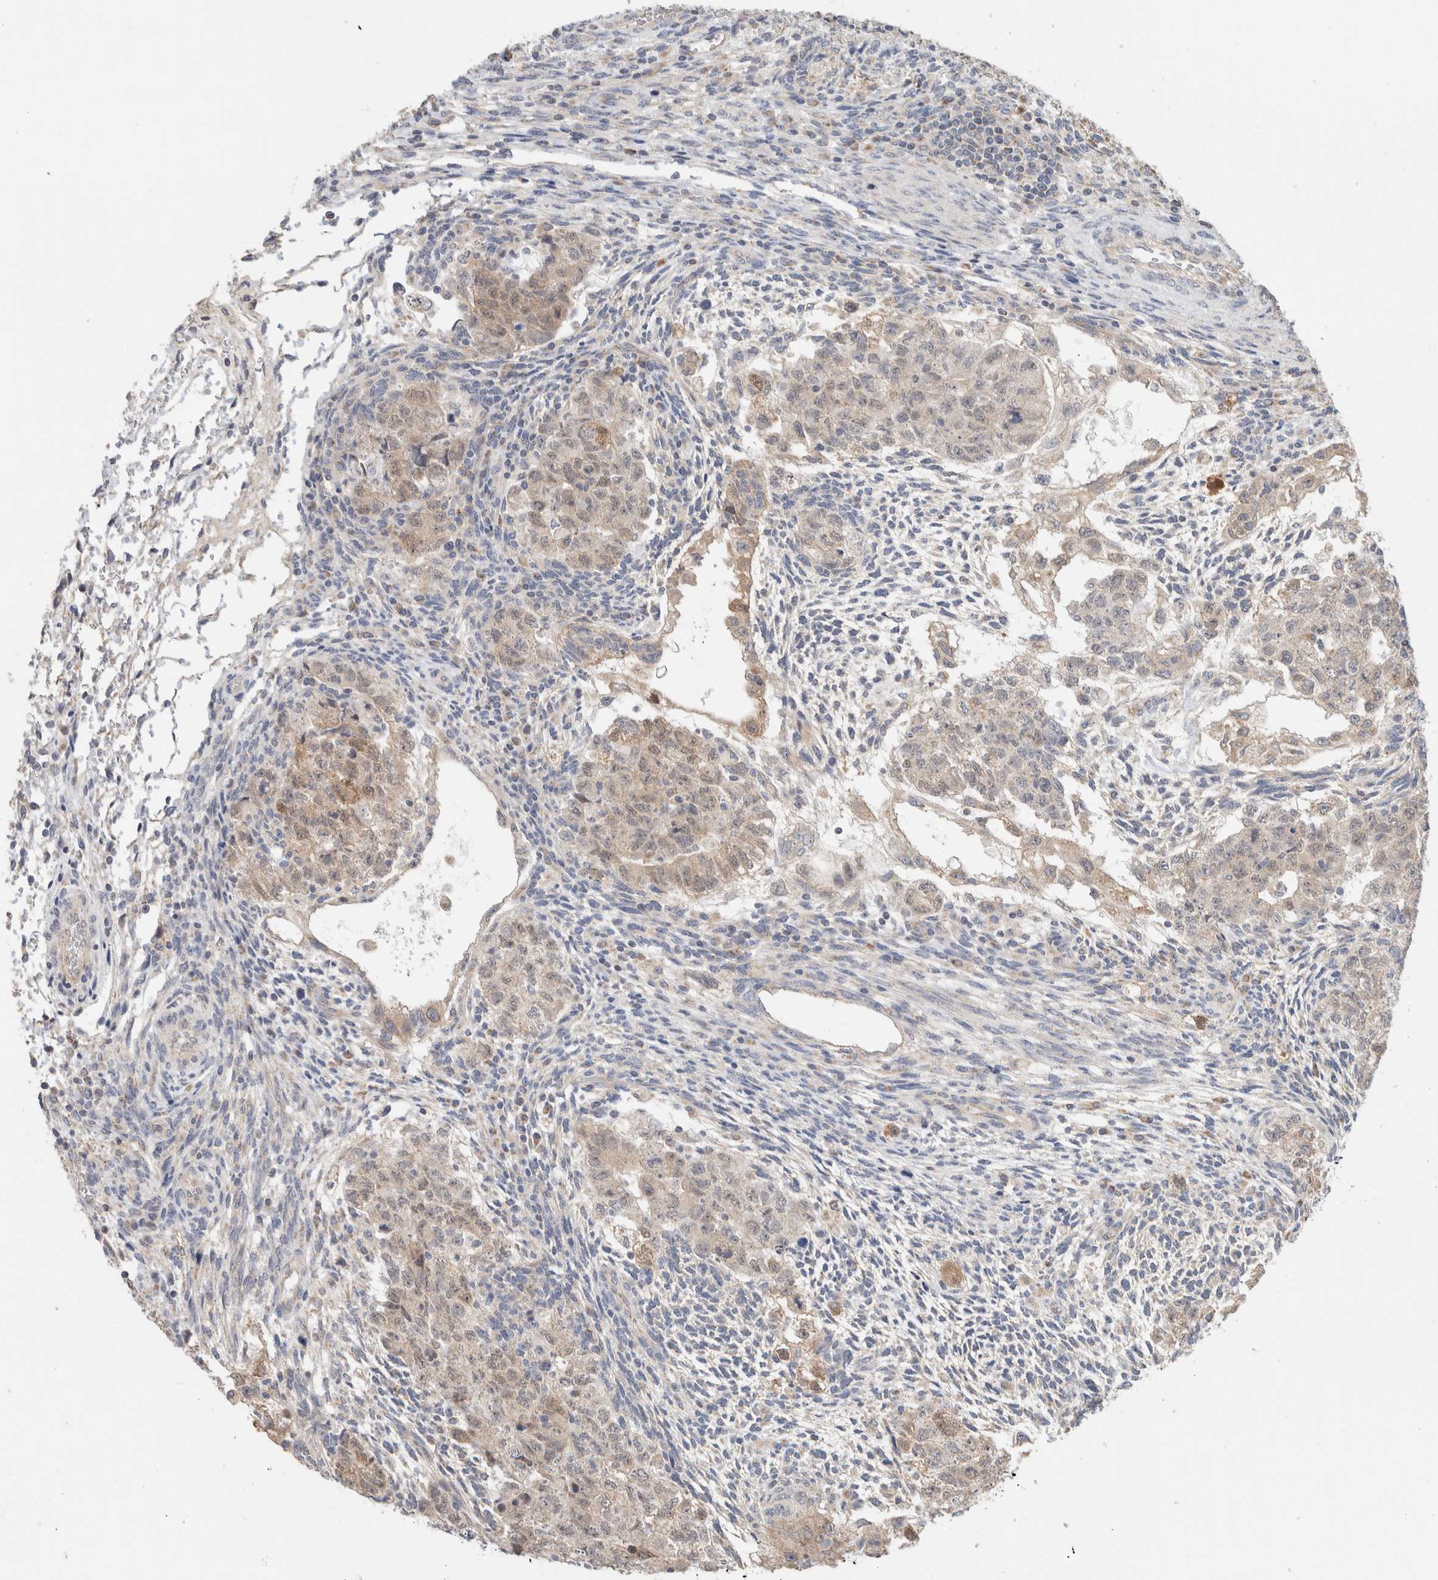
{"staining": {"intensity": "weak", "quantity": ">75%", "location": "cytoplasmic/membranous"}, "tissue": "testis cancer", "cell_type": "Tumor cells", "image_type": "cancer", "snomed": [{"axis": "morphology", "description": "Normal tissue, NOS"}, {"axis": "morphology", "description": "Carcinoma, Embryonal, NOS"}, {"axis": "topography", "description": "Testis"}], "caption": "A brown stain shows weak cytoplasmic/membranous expression of a protein in embryonal carcinoma (testis) tumor cells. (IHC, brightfield microscopy, high magnification).", "gene": "CA13", "patient": {"sex": "male", "age": 36}}